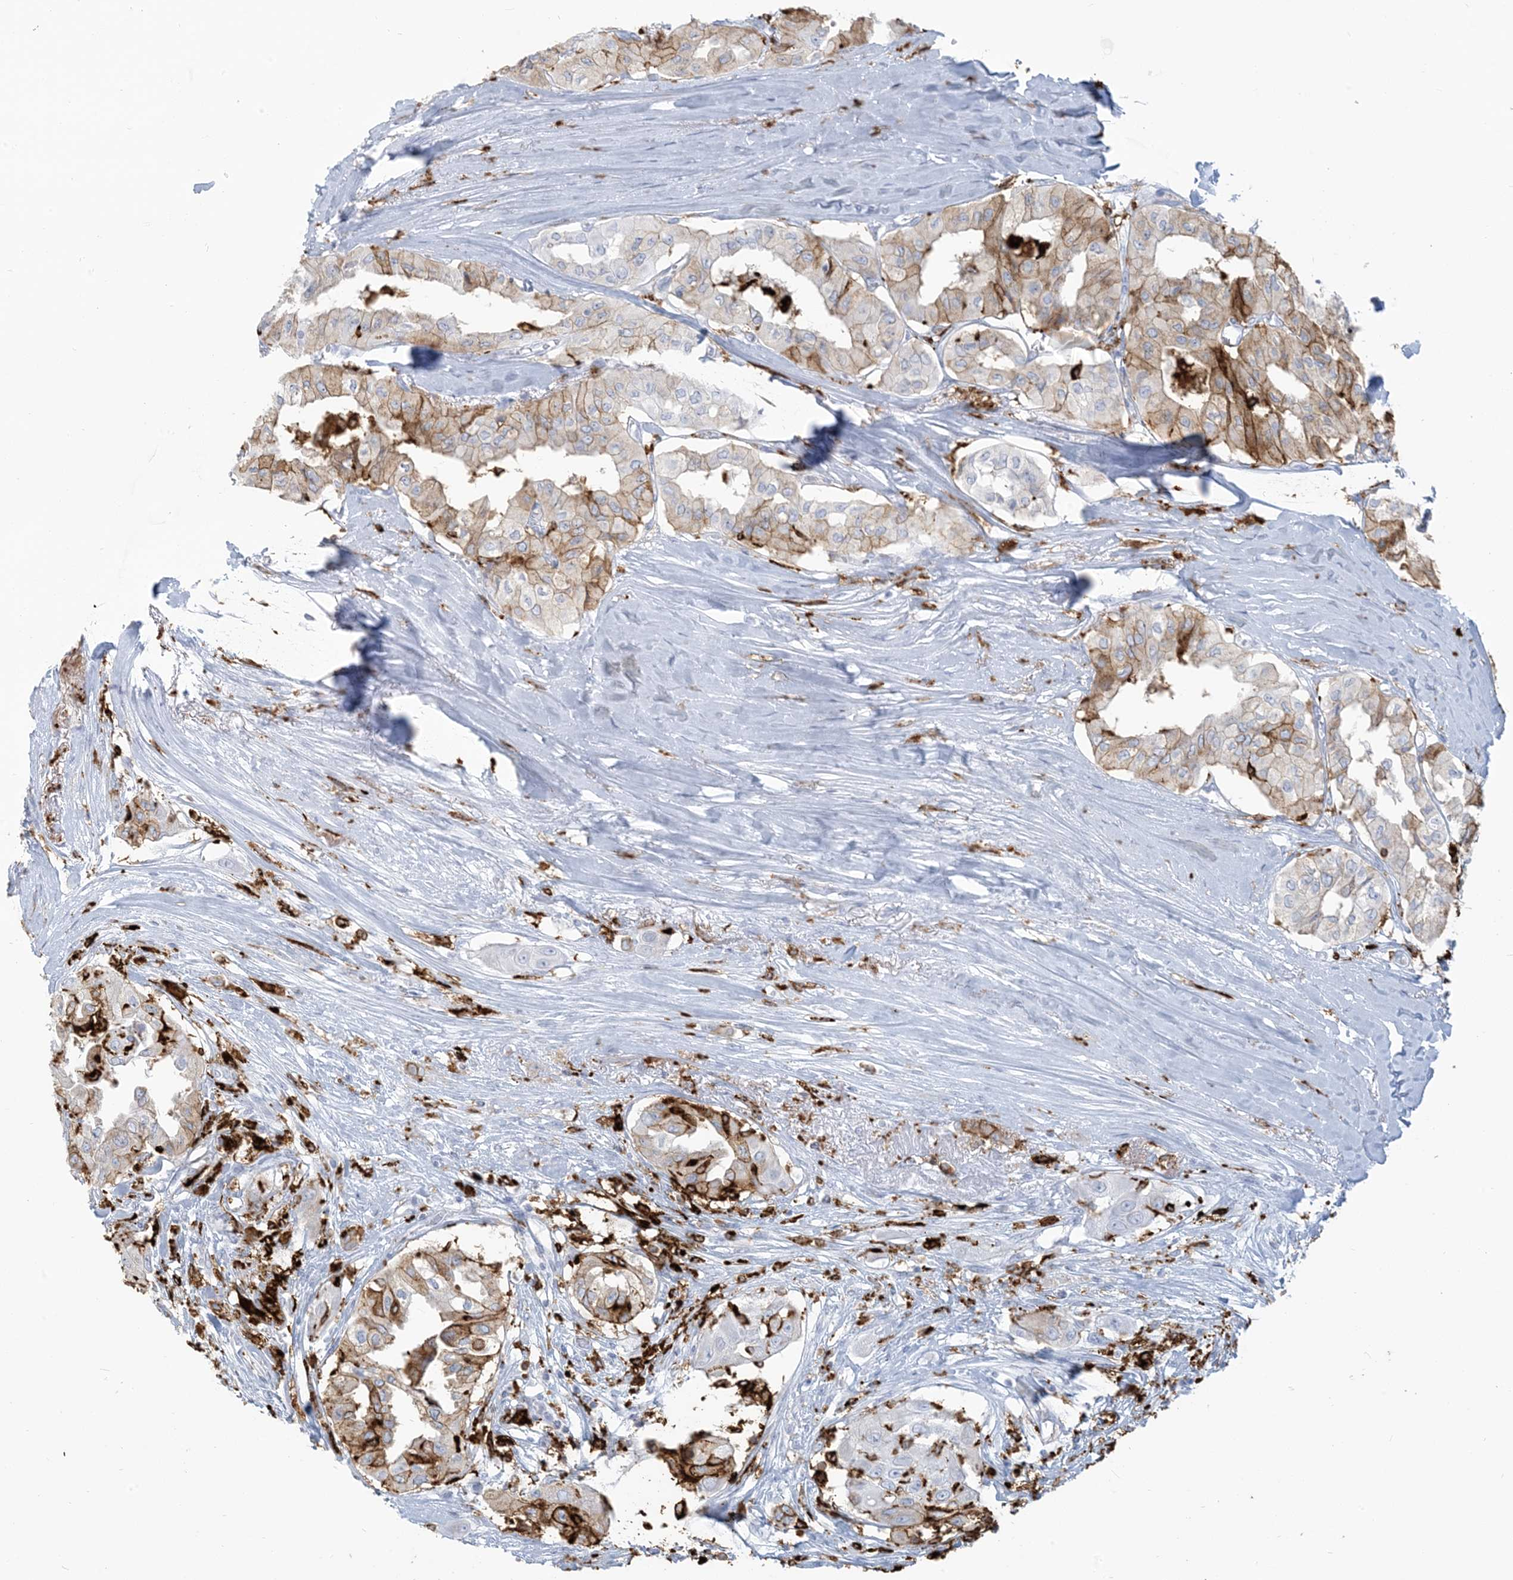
{"staining": {"intensity": "moderate", "quantity": ">75%", "location": "cytoplasmic/membranous"}, "tissue": "thyroid cancer", "cell_type": "Tumor cells", "image_type": "cancer", "snomed": [{"axis": "morphology", "description": "Papillary adenocarcinoma, NOS"}, {"axis": "topography", "description": "Thyroid gland"}], "caption": "Brown immunohistochemical staining in human thyroid papillary adenocarcinoma reveals moderate cytoplasmic/membranous positivity in approximately >75% of tumor cells.", "gene": "HLA-DRB1", "patient": {"sex": "female", "age": 59}}